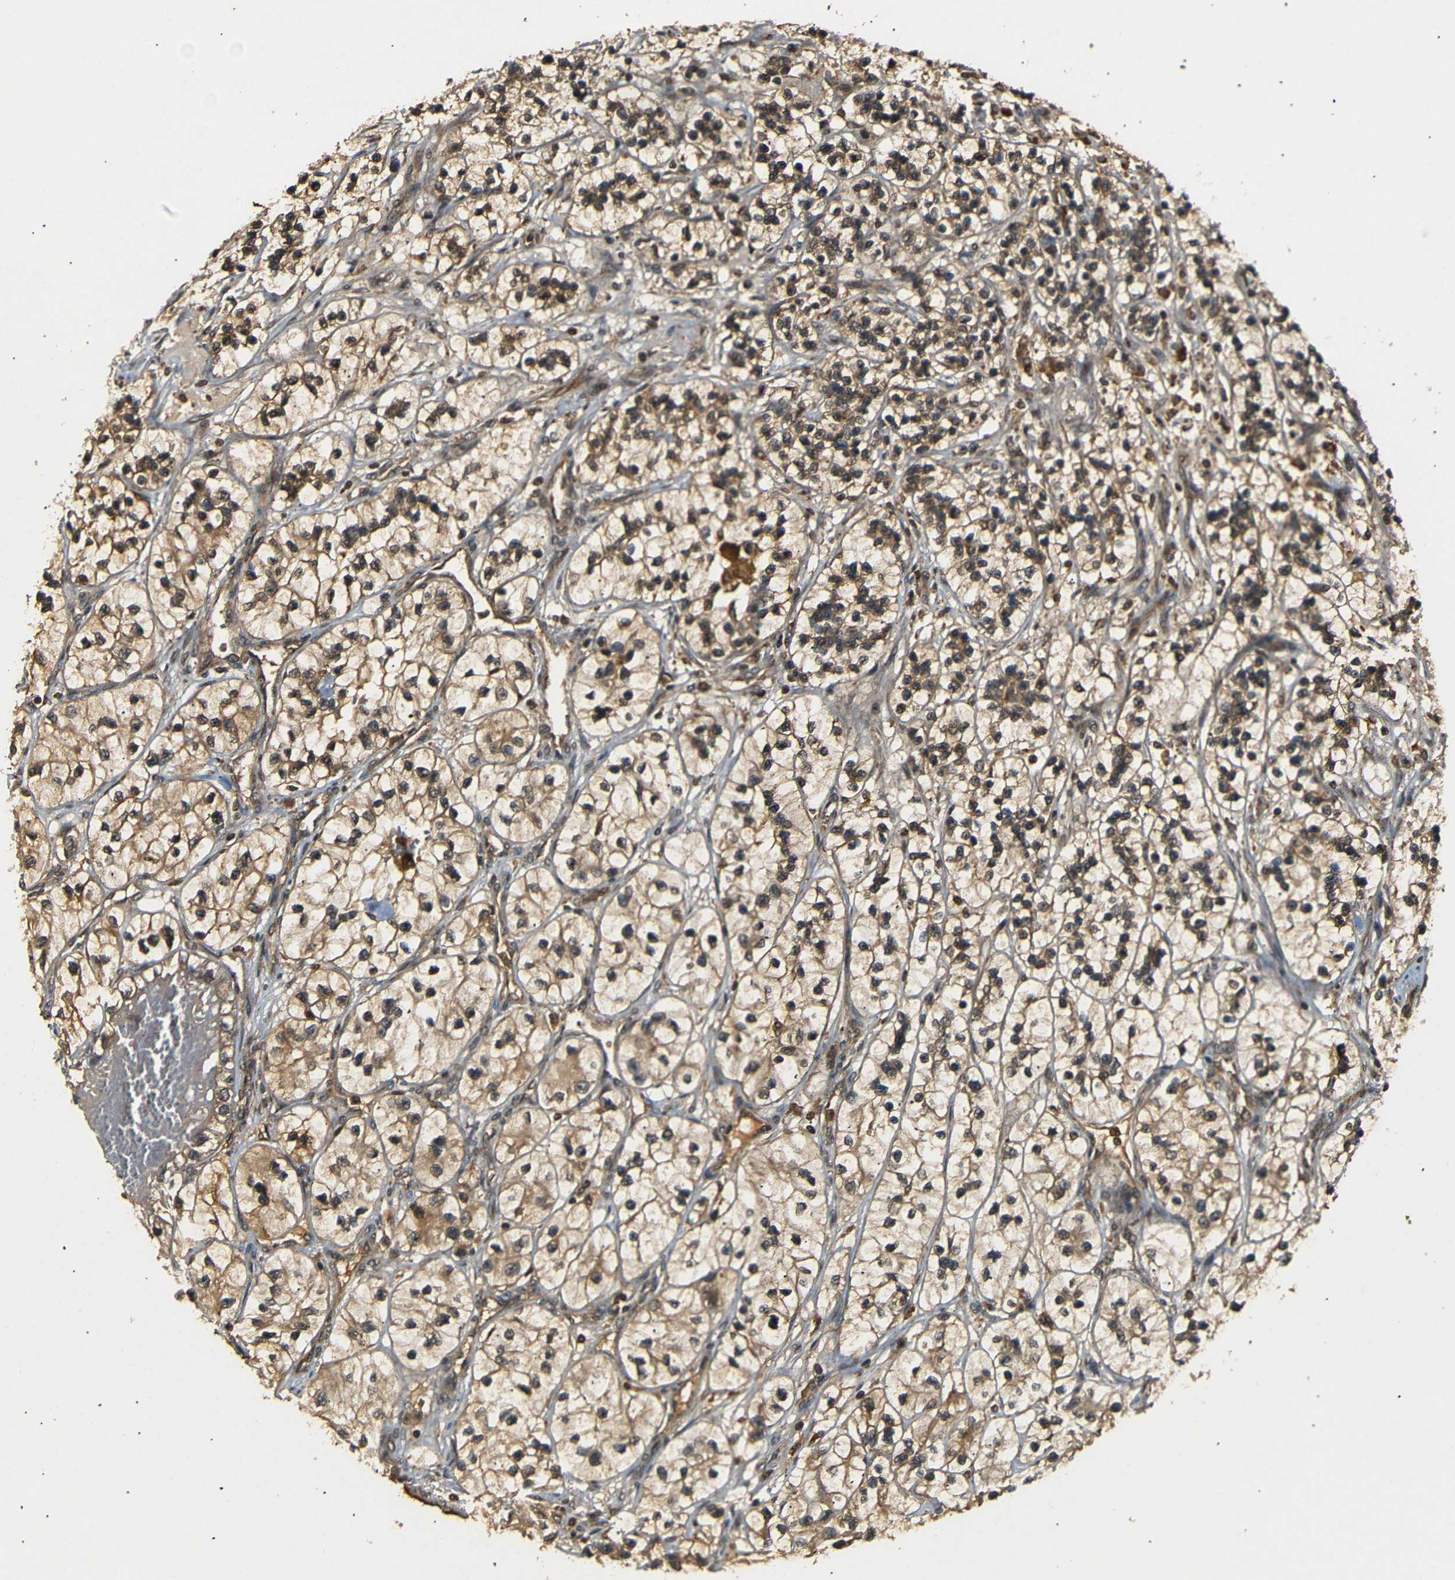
{"staining": {"intensity": "moderate", "quantity": ">75%", "location": "cytoplasmic/membranous"}, "tissue": "renal cancer", "cell_type": "Tumor cells", "image_type": "cancer", "snomed": [{"axis": "morphology", "description": "Adenocarcinoma, NOS"}, {"axis": "topography", "description": "Kidney"}], "caption": "Renal adenocarcinoma stained for a protein (brown) reveals moderate cytoplasmic/membranous positive positivity in approximately >75% of tumor cells.", "gene": "TANK", "patient": {"sex": "female", "age": 57}}